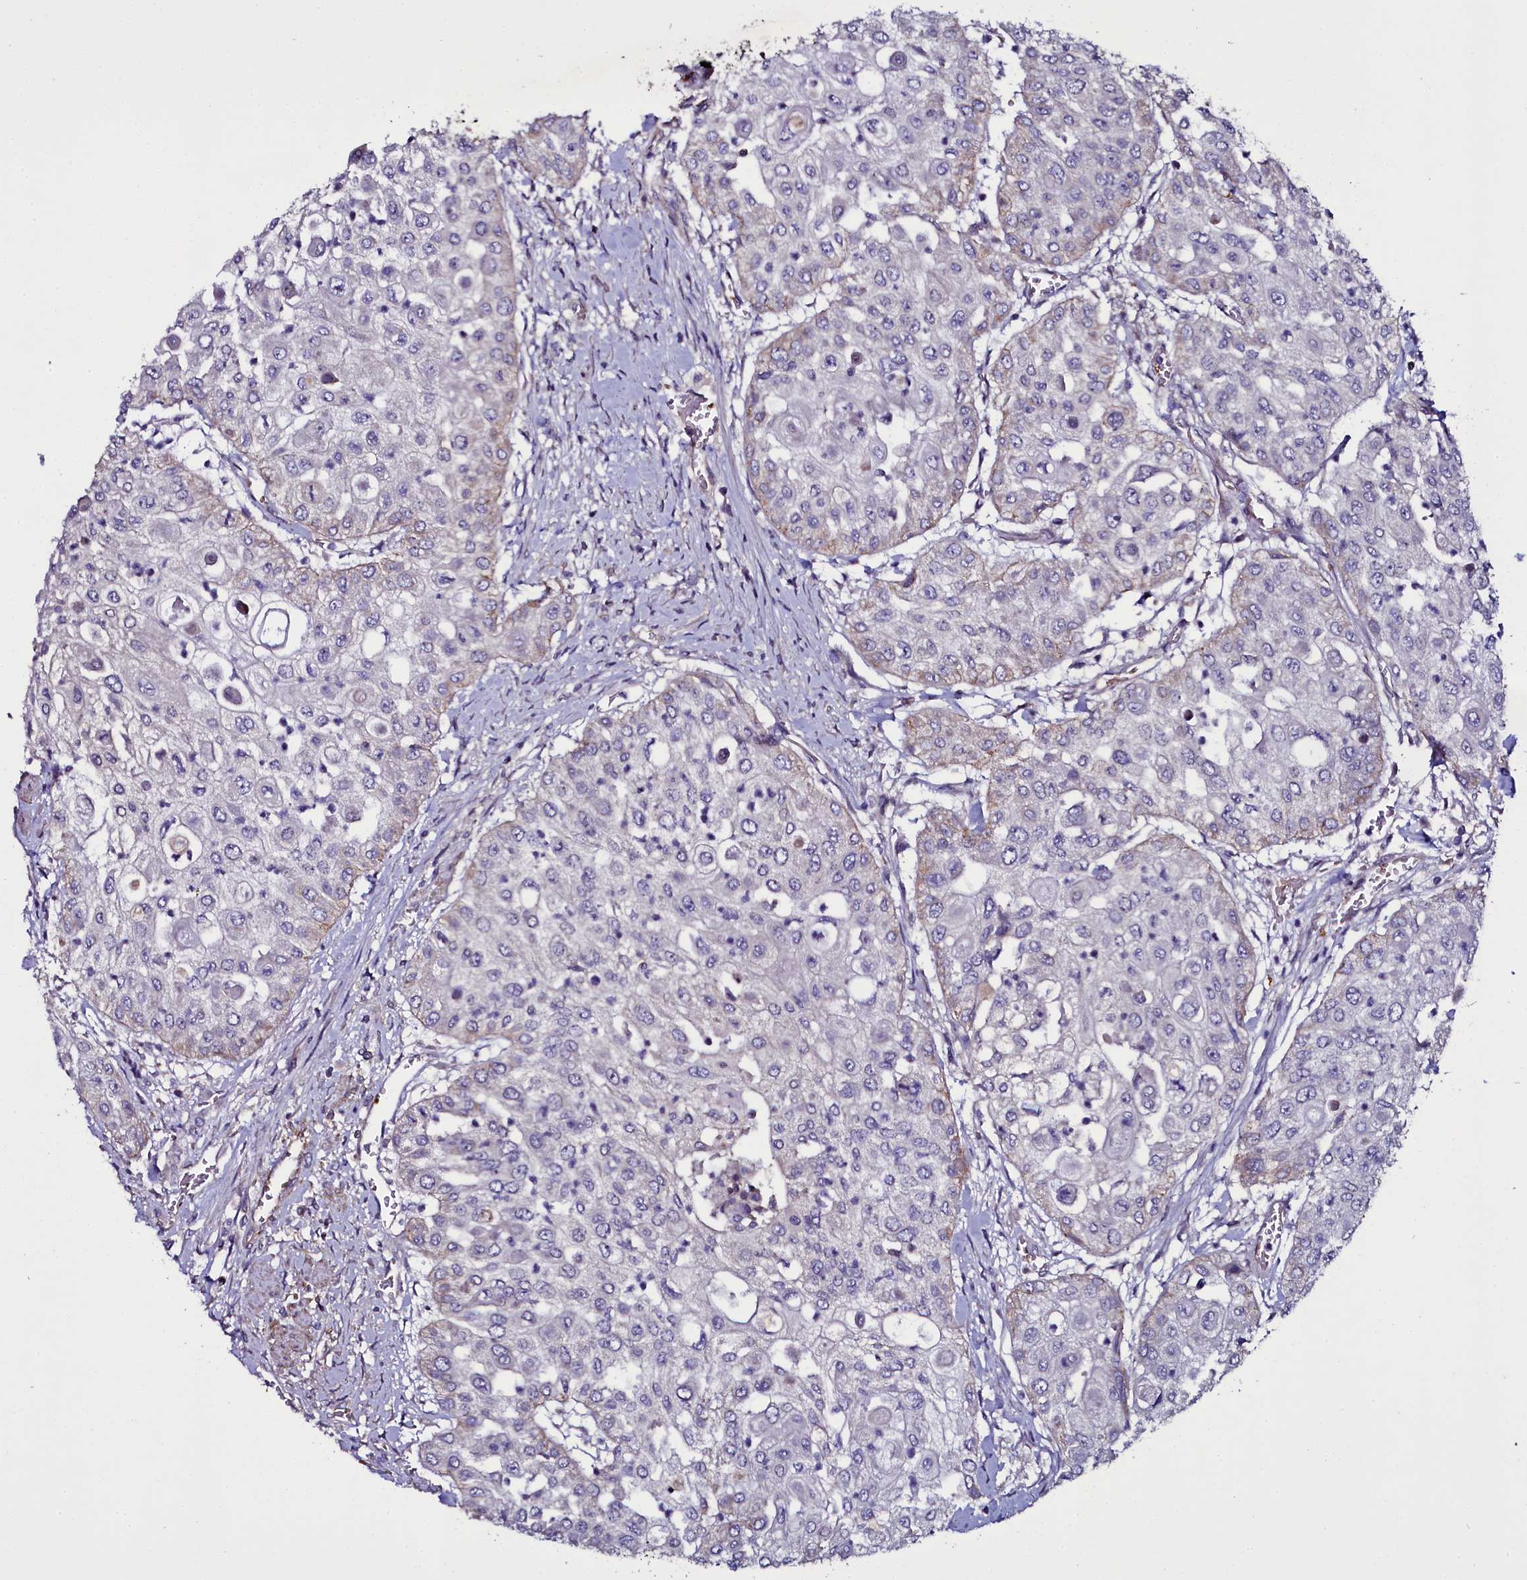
{"staining": {"intensity": "negative", "quantity": "none", "location": "none"}, "tissue": "urothelial cancer", "cell_type": "Tumor cells", "image_type": "cancer", "snomed": [{"axis": "morphology", "description": "Urothelial carcinoma, High grade"}, {"axis": "topography", "description": "Urinary bladder"}], "caption": "Tumor cells are negative for protein expression in human urothelial carcinoma (high-grade). (DAB (3,3'-diaminobenzidine) IHC, high magnification).", "gene": "MEX3C", "patient": {"sex": "female", "age": 79}}